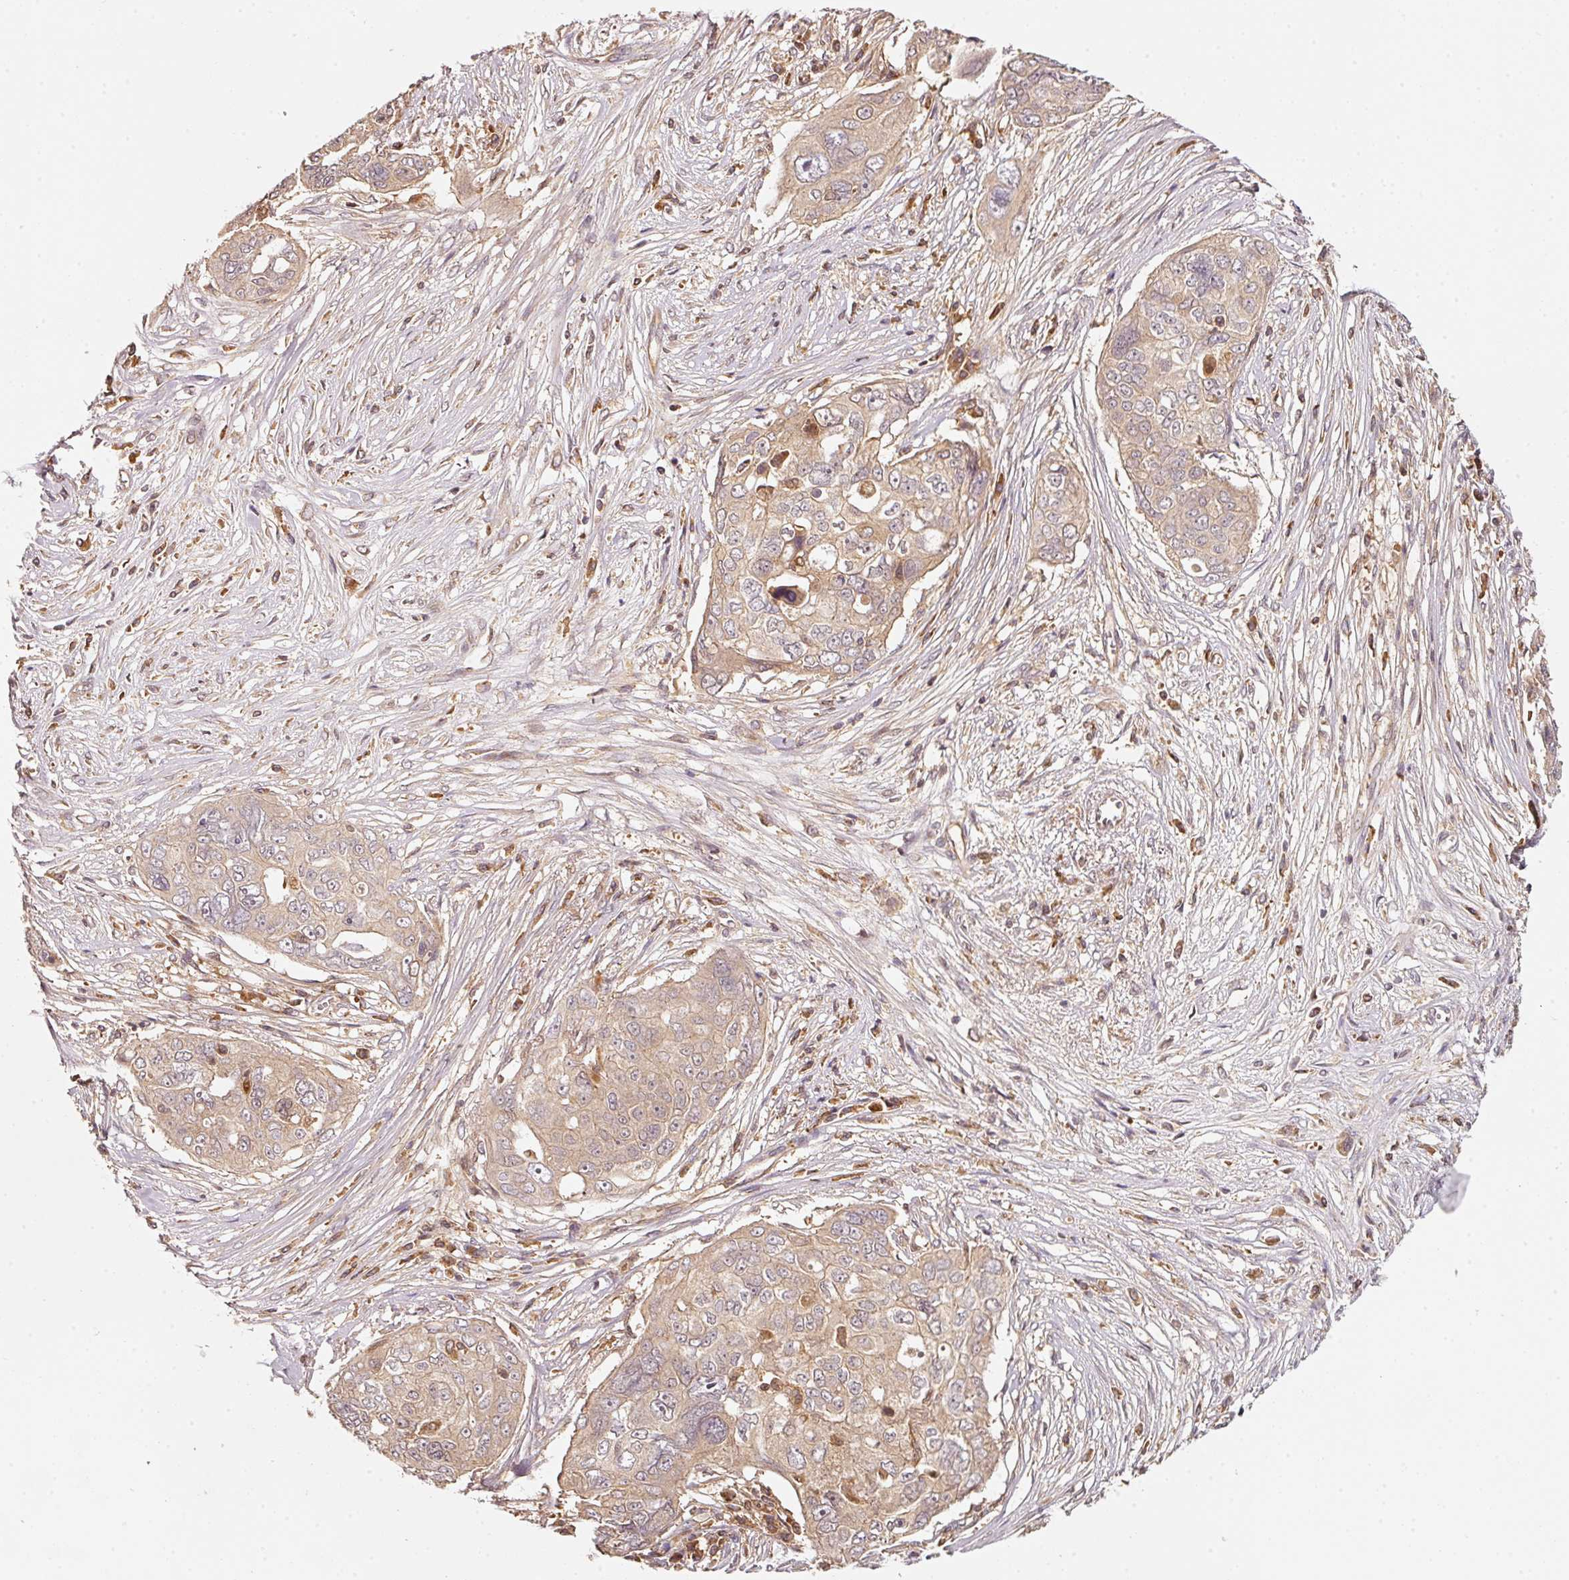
{"staining": {"intensity": "weak", "quantity": ">75%", "location": "cytoplasmic/membranous"}, "tissue": "ovarian cancer", "cell_type": "Tumor cells", "image_type": "cancer", "snomed": [{"axis": "morphology", "description": "Carcinoma, endometroid"}, {"axis": "topography", "description": "Ovary"}], "caption": "Endometroid carcinoma (ovarian) stained with DAB immunohistochemistry exhibits low levels of weak cytoplasmic/membranous positivity in about >75% of tumor cells.", "gene": "RRAS2", "patient": {"sex": "female", "age": 70}}